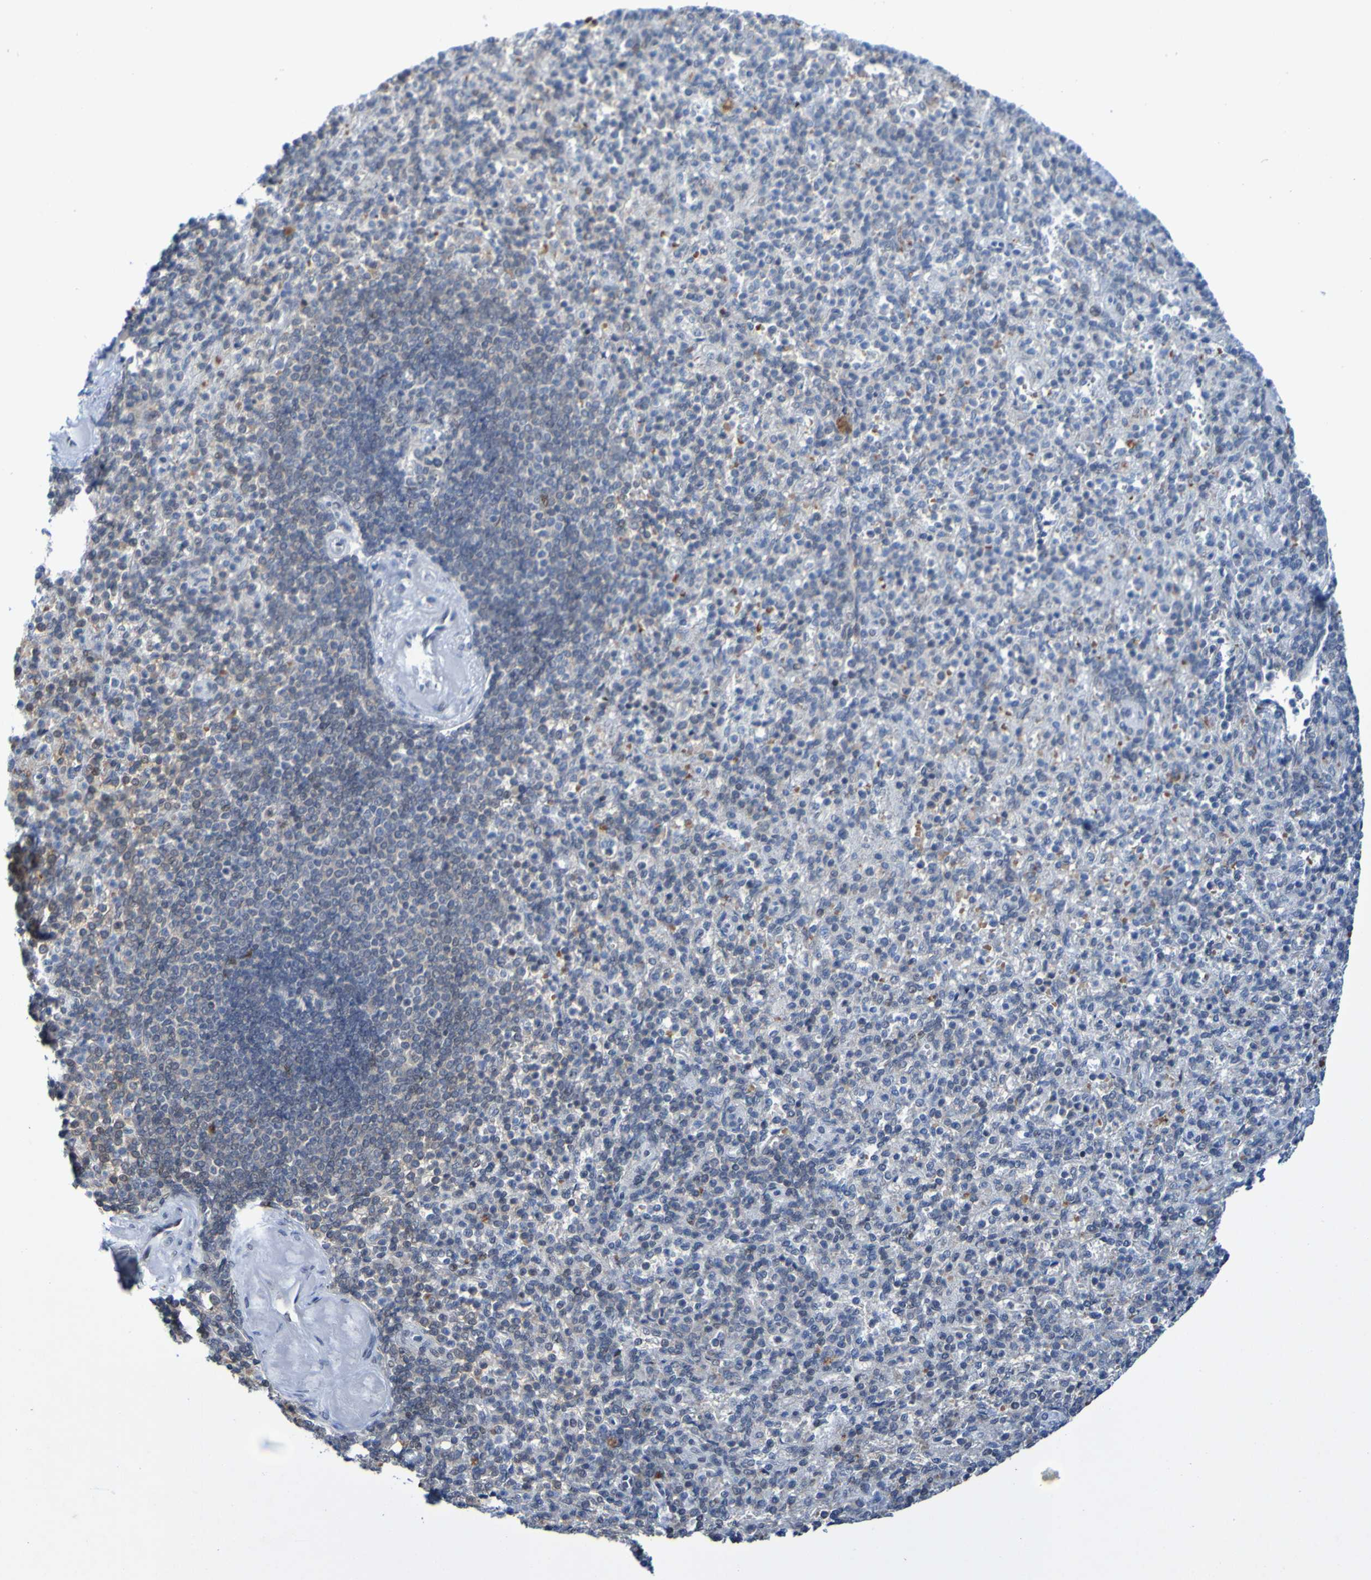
{"staining": {"intensity": "moderate", "quantity": "<25%", "location": "nuclear"}, "tissue": "spleen", "cell_type": "Cells in red pulp", "image_type": "normal", "snomed": [{"axis": "morphology", "description": "Normal tissue, NOS"}, {"axis": "topography", "description": "Spleen"}], "caption": "Protein expression by immunohistochemistry (IHC) shows moderate nuclear staining in approximately <25% of cells in red pulp in benign spleen. (IHC, brightfield microscopy, high magnification).", "gene": "PCGF1", "patient": {"sex": "female", "age": 74}}